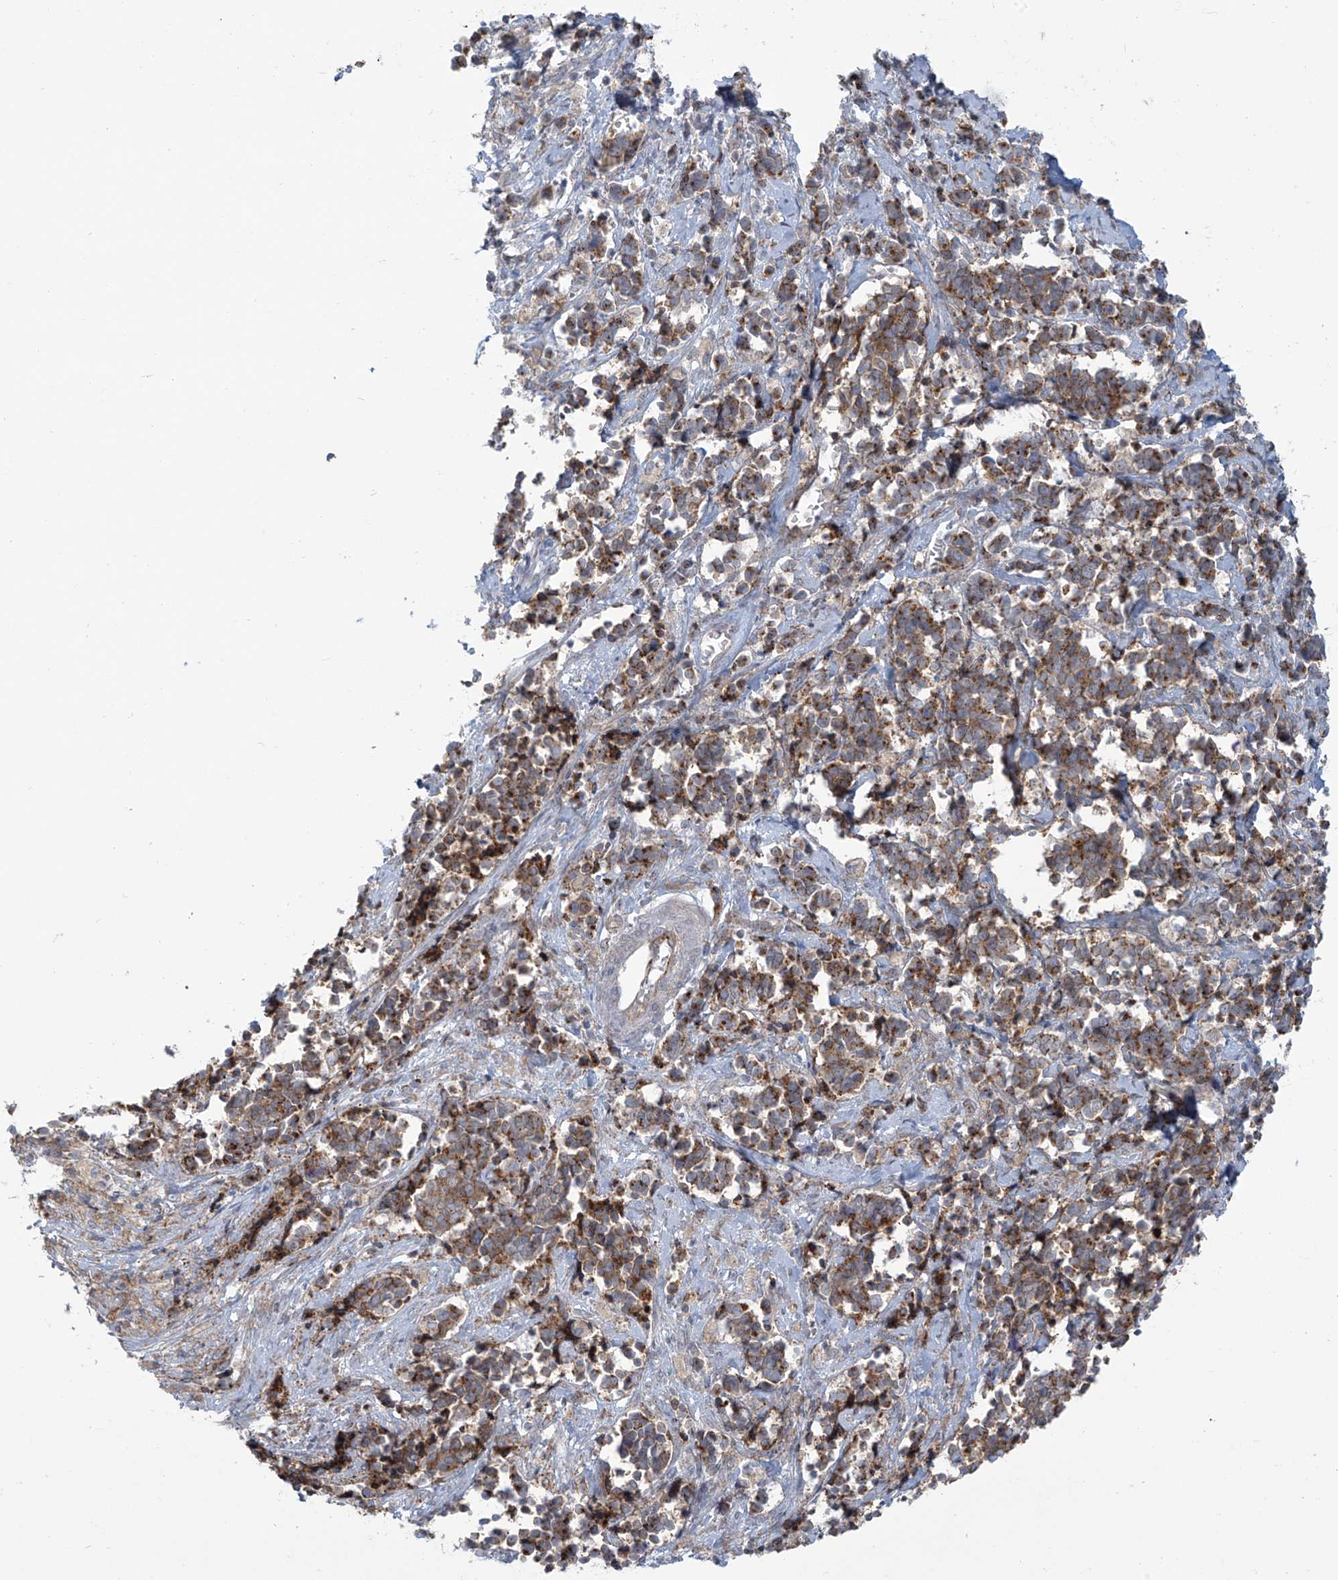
{"staining": {"intensity": "weak", "quantity": ">75%", "location": "cytoplasmic/membranous"}, "tissue": "cervical cancer", "cell_type": "Tumor cells", "image_type": "cancer", "snomed": [{"axis": "morphology", "description": "Normal tissue, NOS"}, {"axis": "morphology", "description": "Squamous cell carcinoma, NOS"}, {"axis": "topography", "description": "Cervix"}], "caption": "Approximately >75% of tumor cells in human cervical cancer (squamous cell carcinoma) display weak cytoplasmic/membranous protein positivity as visualized by brown immunohistochemical staining.", "gene": "LZTS3", "patient": {"sex": "female", "age": 35}}